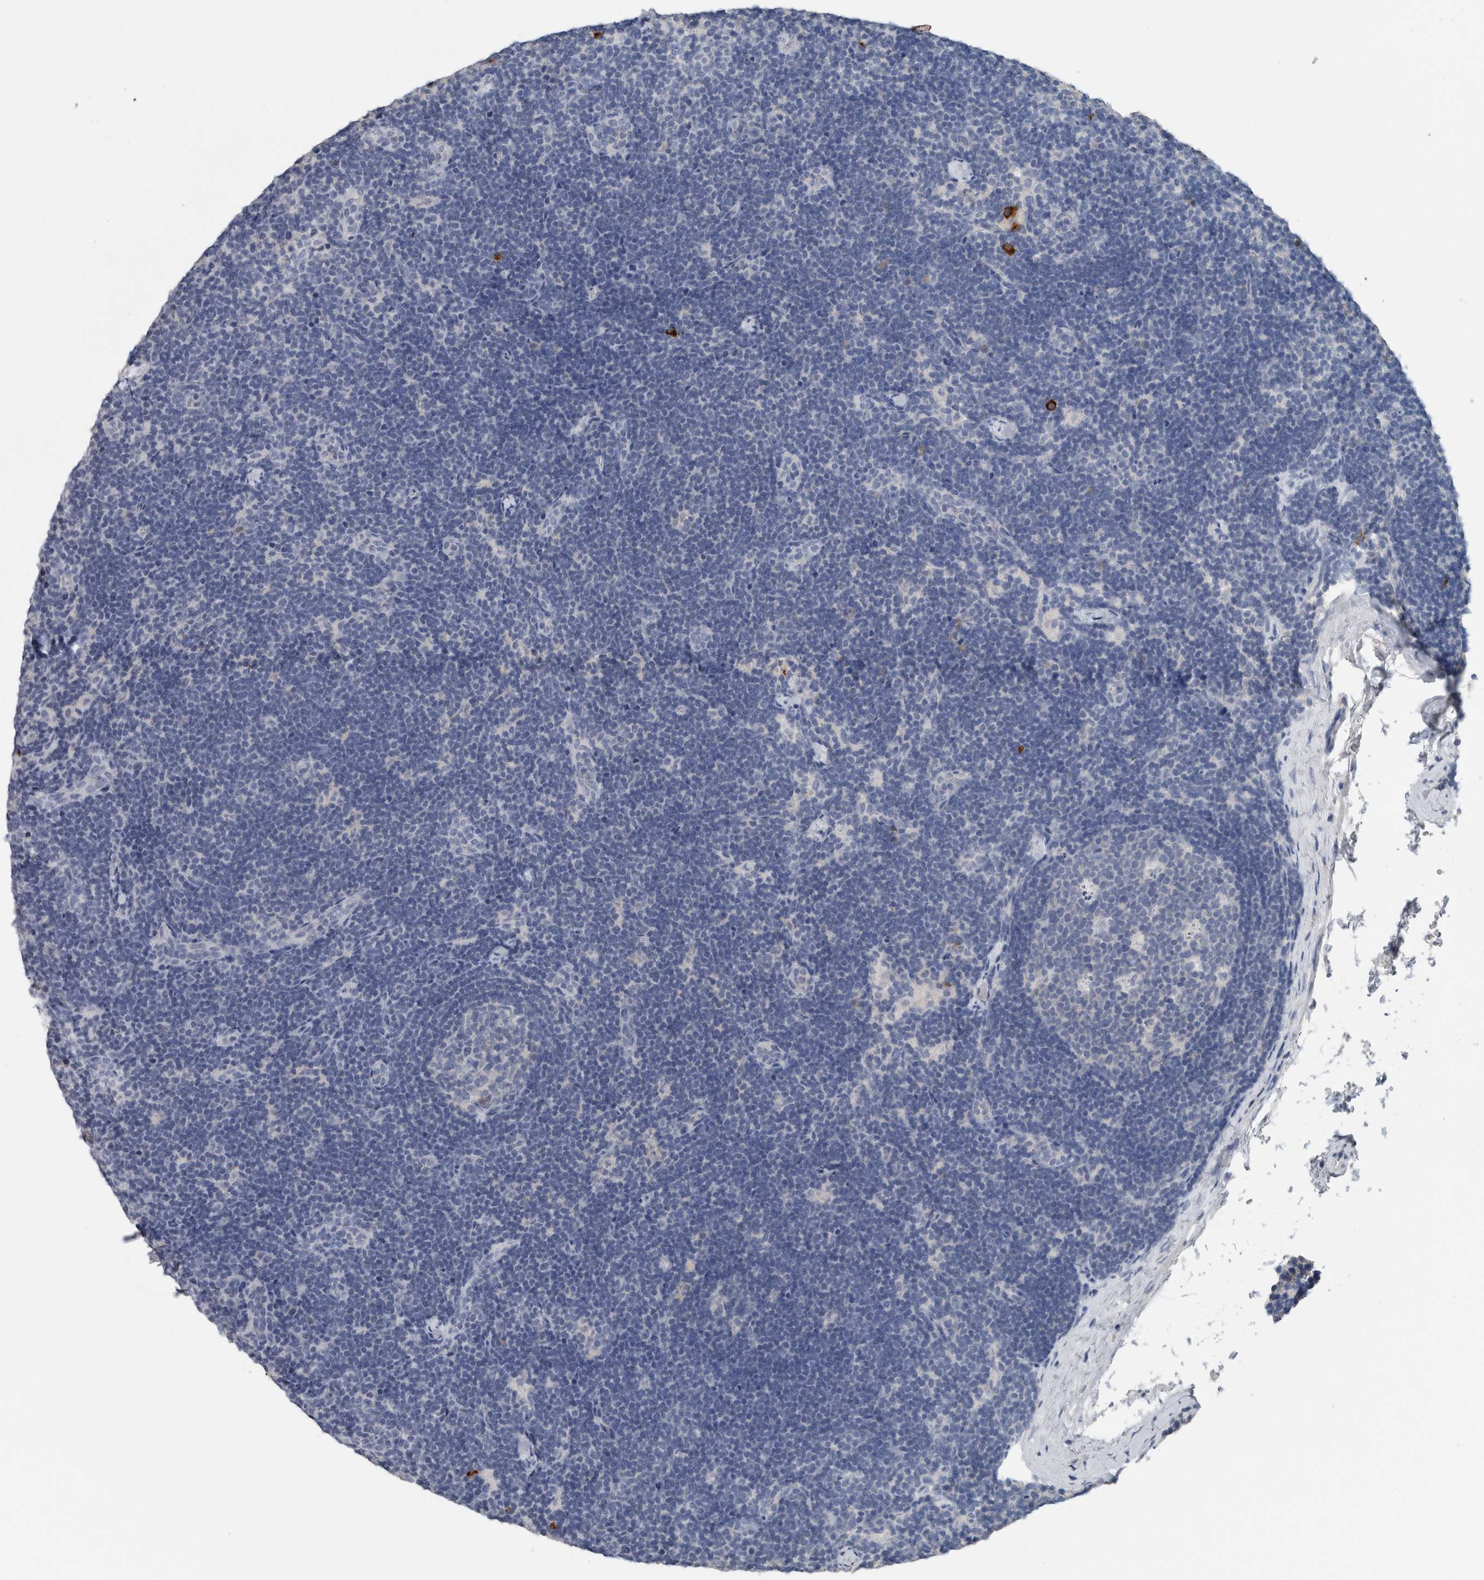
{"staining": {"intensity": "negative", "quantity": "none", "location": "none"}, "tissue": "lymph node", "cell_type": "Germinal center cells", "image_type": "normal", "snomed": [{"axis": "morphology", "description": "Normal tissue, NOS"}, {"axis": "topography", "description": "Lymph node"}], "caption": "A photomicrograph of lymph node stained for a protein shows no brown staining in germinal center cells. Brightfield microscopy of immunohistochemistry (IHC) stained with DAB (brown) and hematoxylin (blue), captured at high magnification.", "gene": "CRNN", "patient": {"sex": "female", "age": 22}}